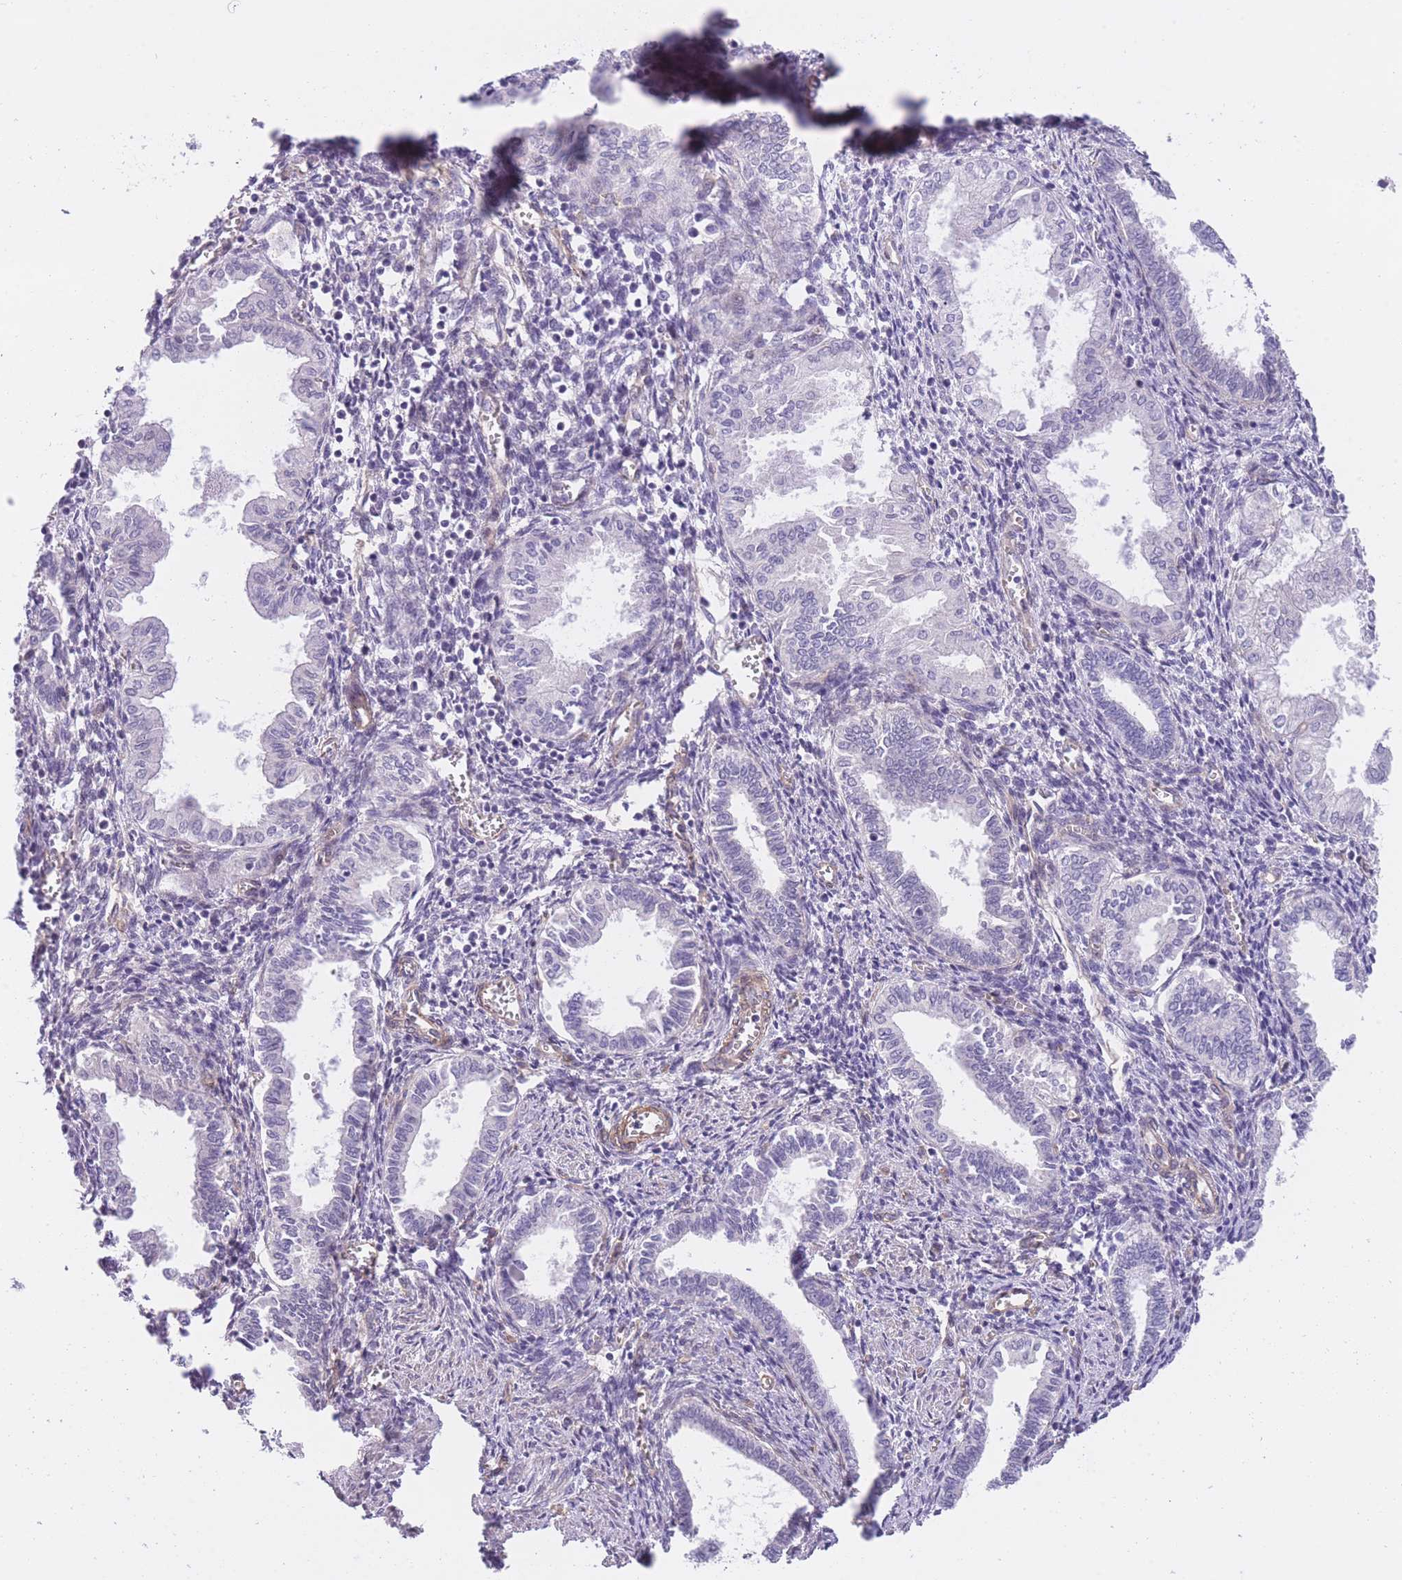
{"staining": {"intensity": "negative", "quantity": "none", "location": "none"}, "tissue": "endometrium", "cell_type": "Cells in endometrial stroma", "image_type": "normal", "snomed": [{"axis": "morphology", "description": "Normal tissue, NOS"}, {"axis": "topography", "description": "Endometrium"}], "caption": "Normal endometrium was stained to show a protein in brown. There is no significant expression in cells in endometrial stroma. (DAB IHC visualized using brightfield microscopy, high magnification).", "gene": "QTRT1", "patient": {"sex": "female", "age": 37}}